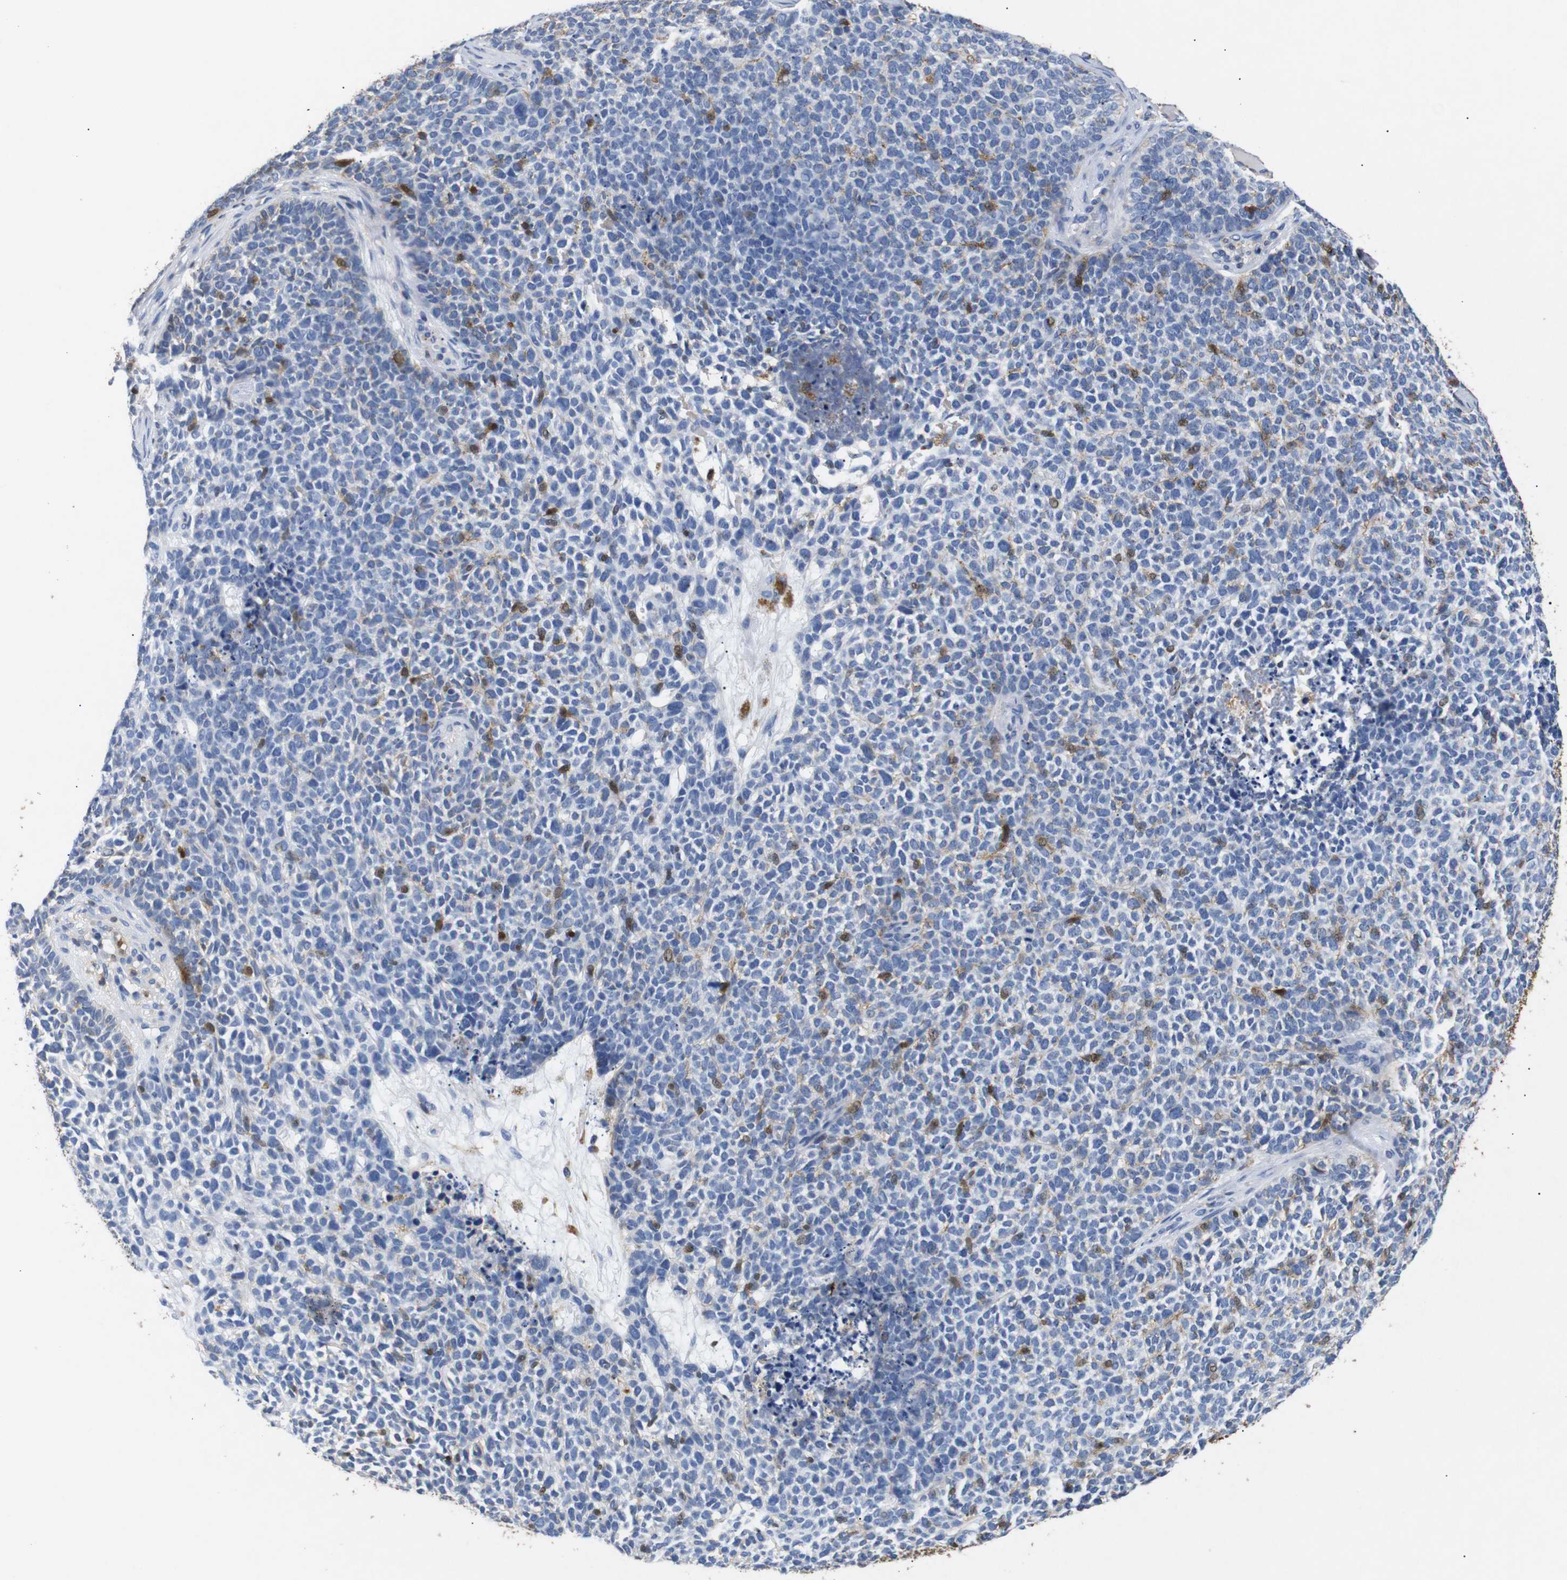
{"staining": {"intensity": "moderate", "quantity": "<25%", "location": "cytoplasmic/membranous,nuclear"}, "tissue": "skin cancer", "cell_type": "Tumor cells", "image_type": "cancer", "snomed": [{"axis": "morphology", "description": "Basal cell carcinoma"}, {"axis": "topography", "description": "Skin"}], "caption": "A low amount of moderate cytoplasmic/membranous and nuclear expression is identified in about <25% of tumor cells in basal cell carcinoma (skin) tissue.", "gene": "SDCBP", "patient": {"sex": "female", "age": 84}}